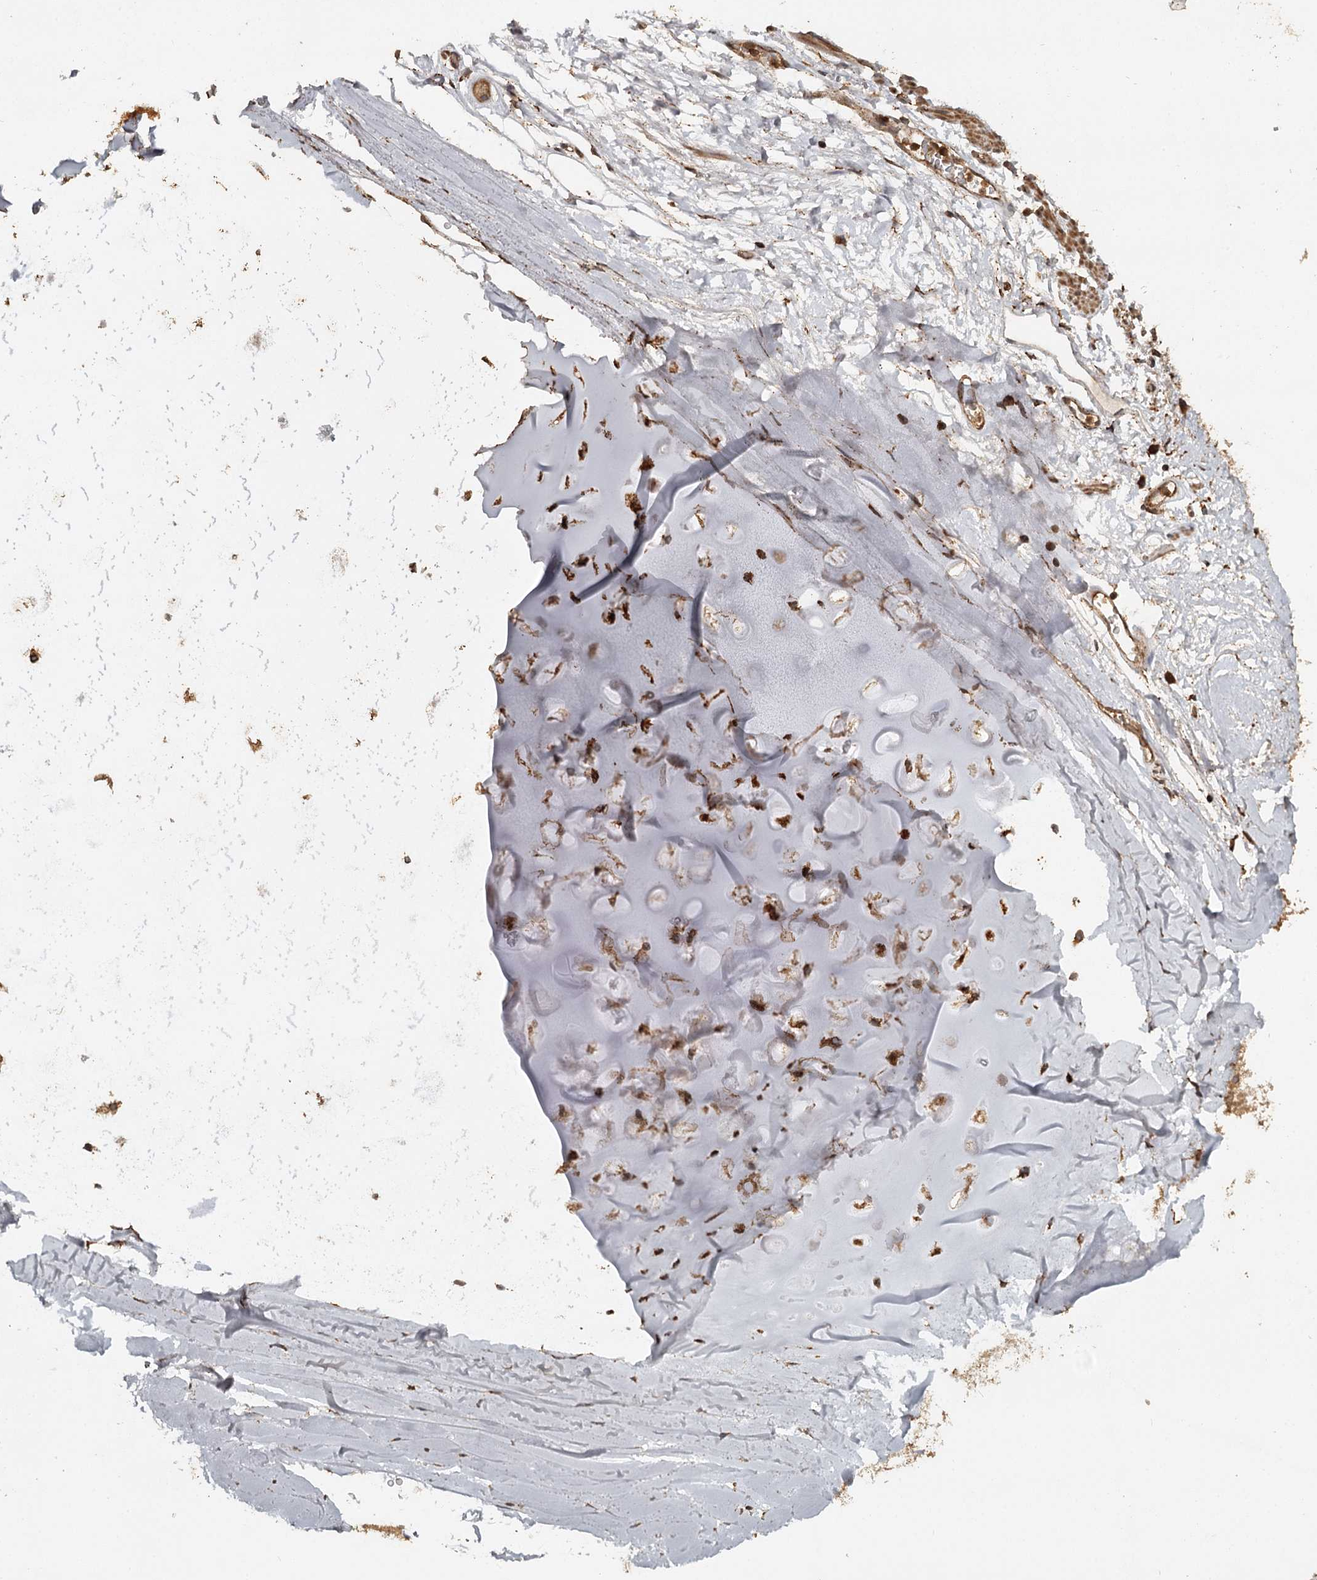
{"staining": {"intensity": "moderate", "quantity": "<25%", "location": "cytoplasmic/membranous"}, "tissue": "adipose tissue", "cell_type": "Adipocytes", "image_type": "normal", "snomed": [{"axis": "morphology", "description": "Normal tissue, NOS"}, {"axis": "topography", "description": "Lymph node"}, {"axis": "topography", "description": "Bronchus"}], "caption": "The micrograph displays staining of benign adipose tissue, revealing moderate cytoplasmic/membranous protein positivity (brown color) within adipocytes.", "gene": "FAXC", "patient": {"sex": "male", "age": 63}}